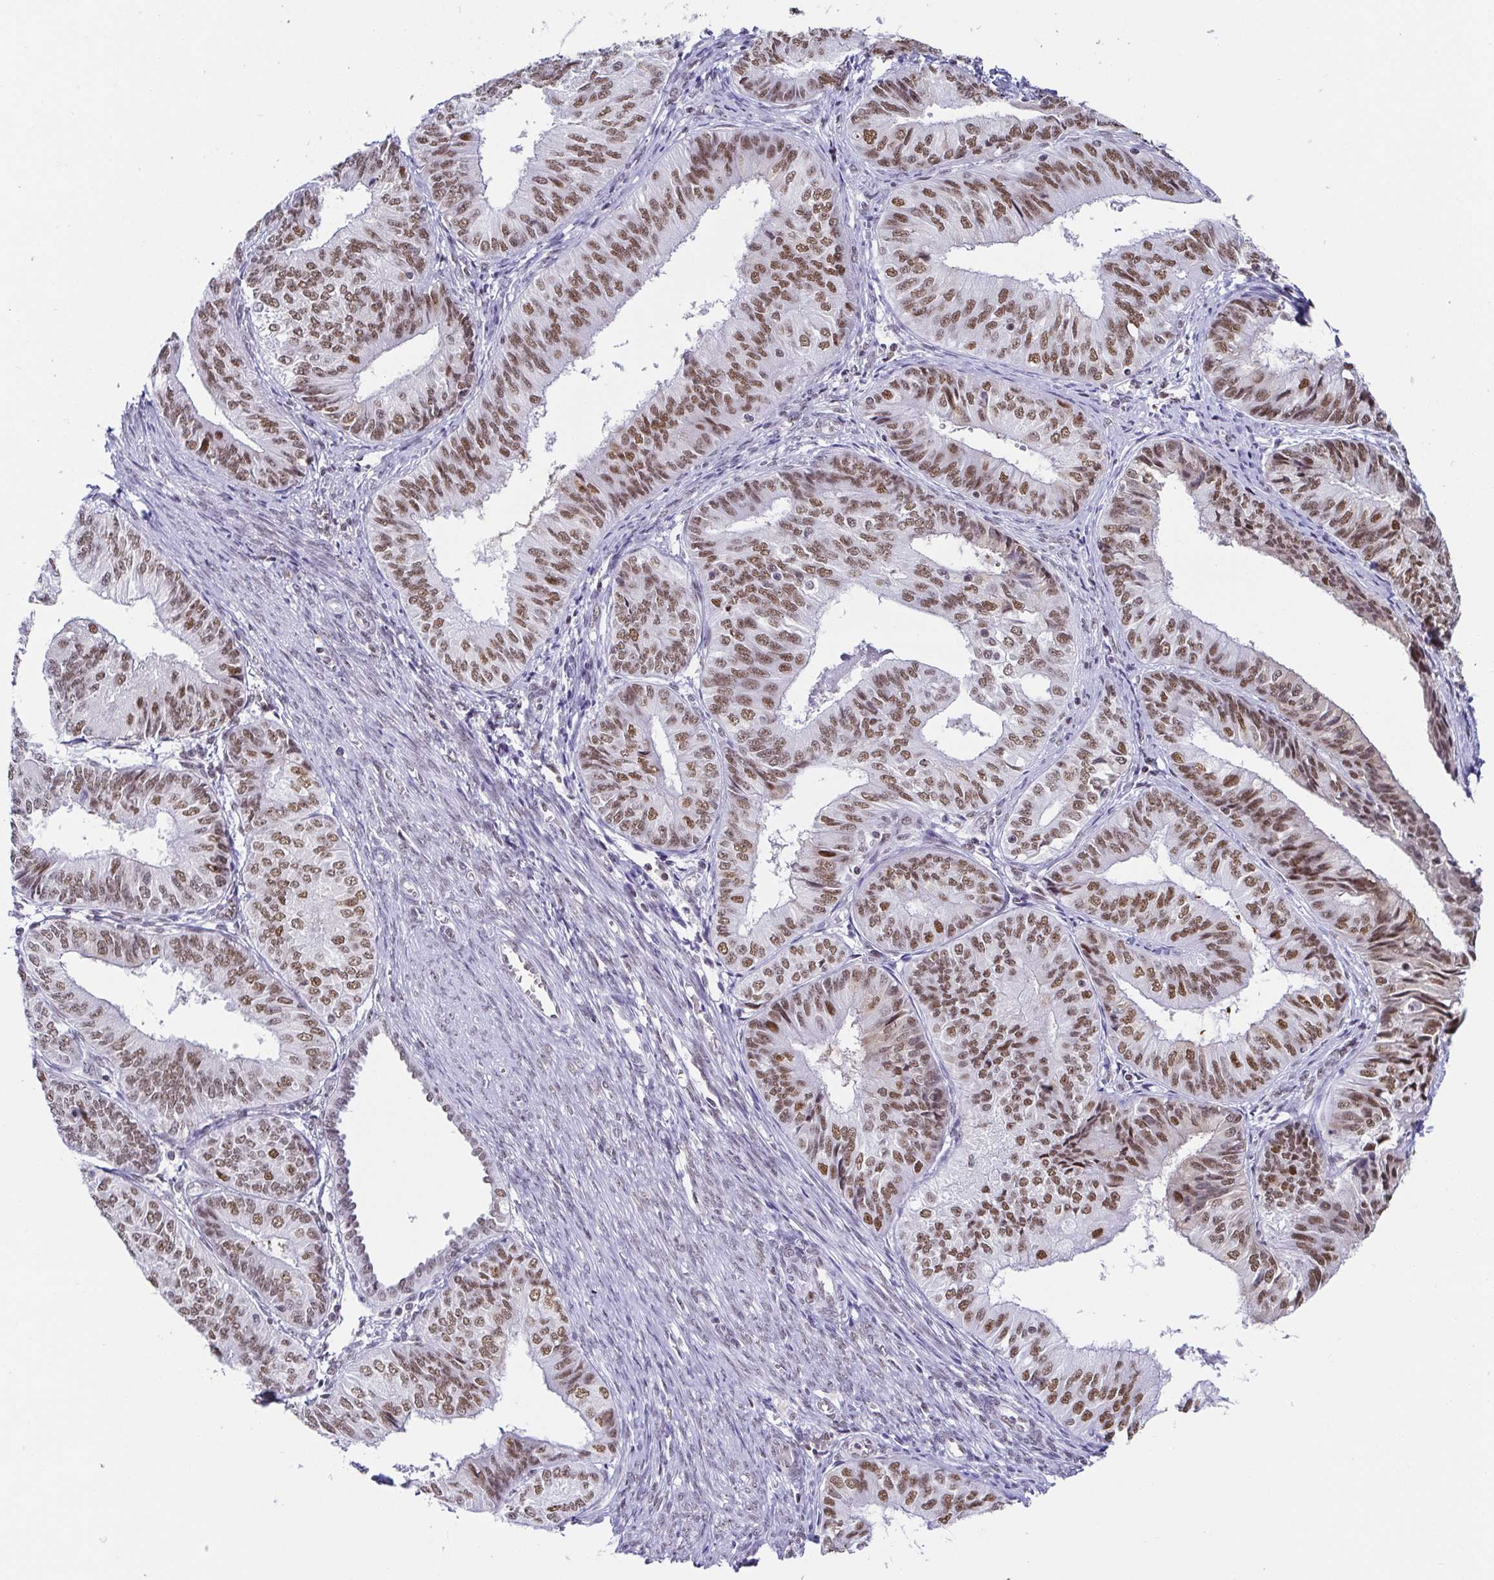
{"staining": {"intensity": "moderate", "quantity": ">75%", "location": "nuclear"}, "tissue": "endometrial cancer", "cell_type": "Tumor cells", "image_type": "cancer", "snomed": [{"axis": "morphology", "description": "Adenocarcinoma, NOS"}, {"axis": "topography", "description": "Endometrium"}], "caption": "IHC micrograph of human adenocarcinoma (endometrial) stained for a protein (brown), which demonstrates medium levels of moderate nuclear staining in approximately >75% of tumor cells.", "gene": "EWSR1", "patient": {"sex": "female", "age": 58}}